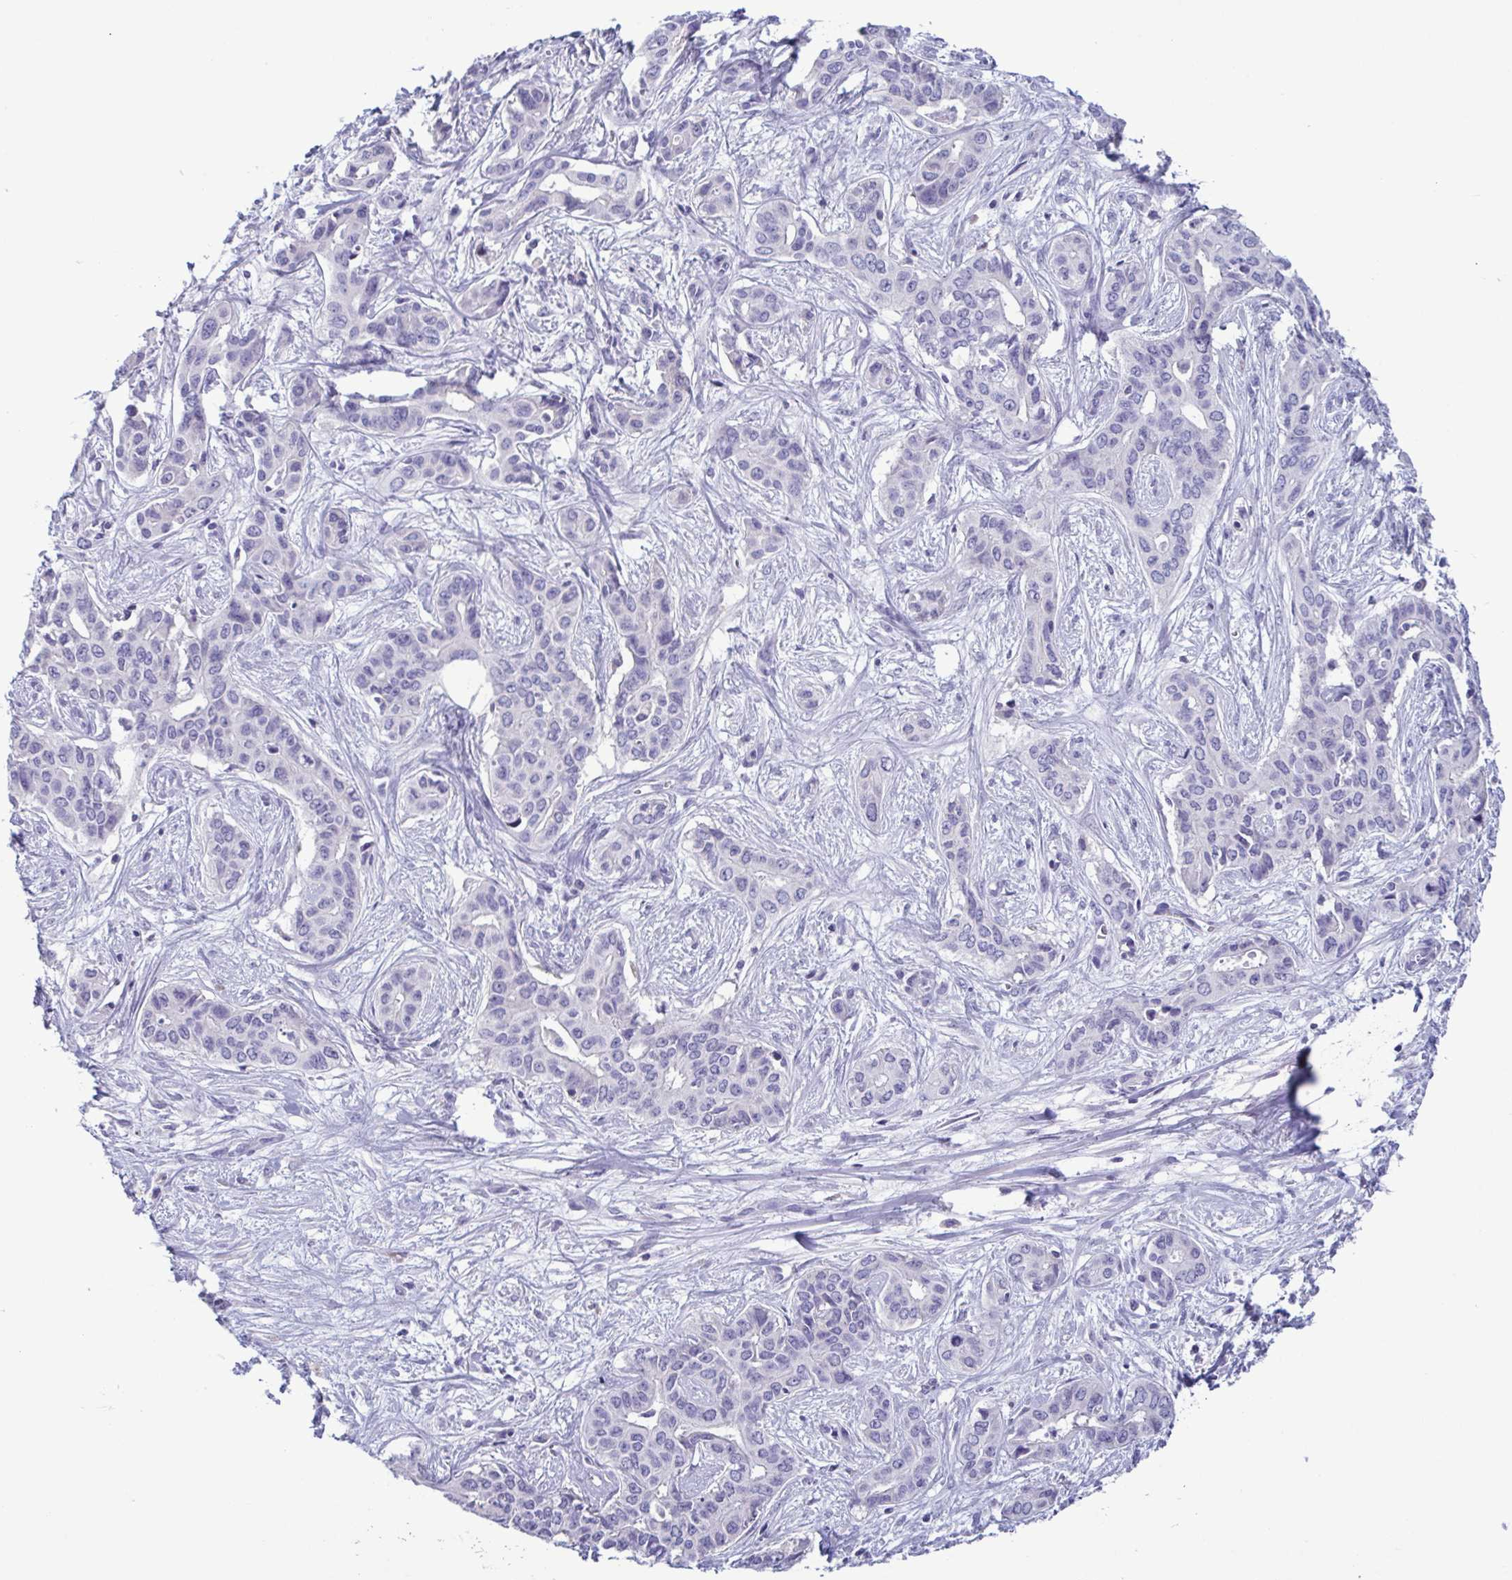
{"staining": {"intensity": "negative", "quantity": "none", "location": "none"}, "tissue": "liver cancer", "cell_type": "Tumor cells", "image_type": "cancer", "snomed": [{"axis": "morphology", "description": "Cholangiocarcinoma"}, {"axis": "topography", "description": "Liver"}], "caption": "A micrograph of liver cancer stained for a protein exhibits no brown staining in tumor cells.", "gene": "INAFM1", "patient": {"sex": "female", "age": 65}}